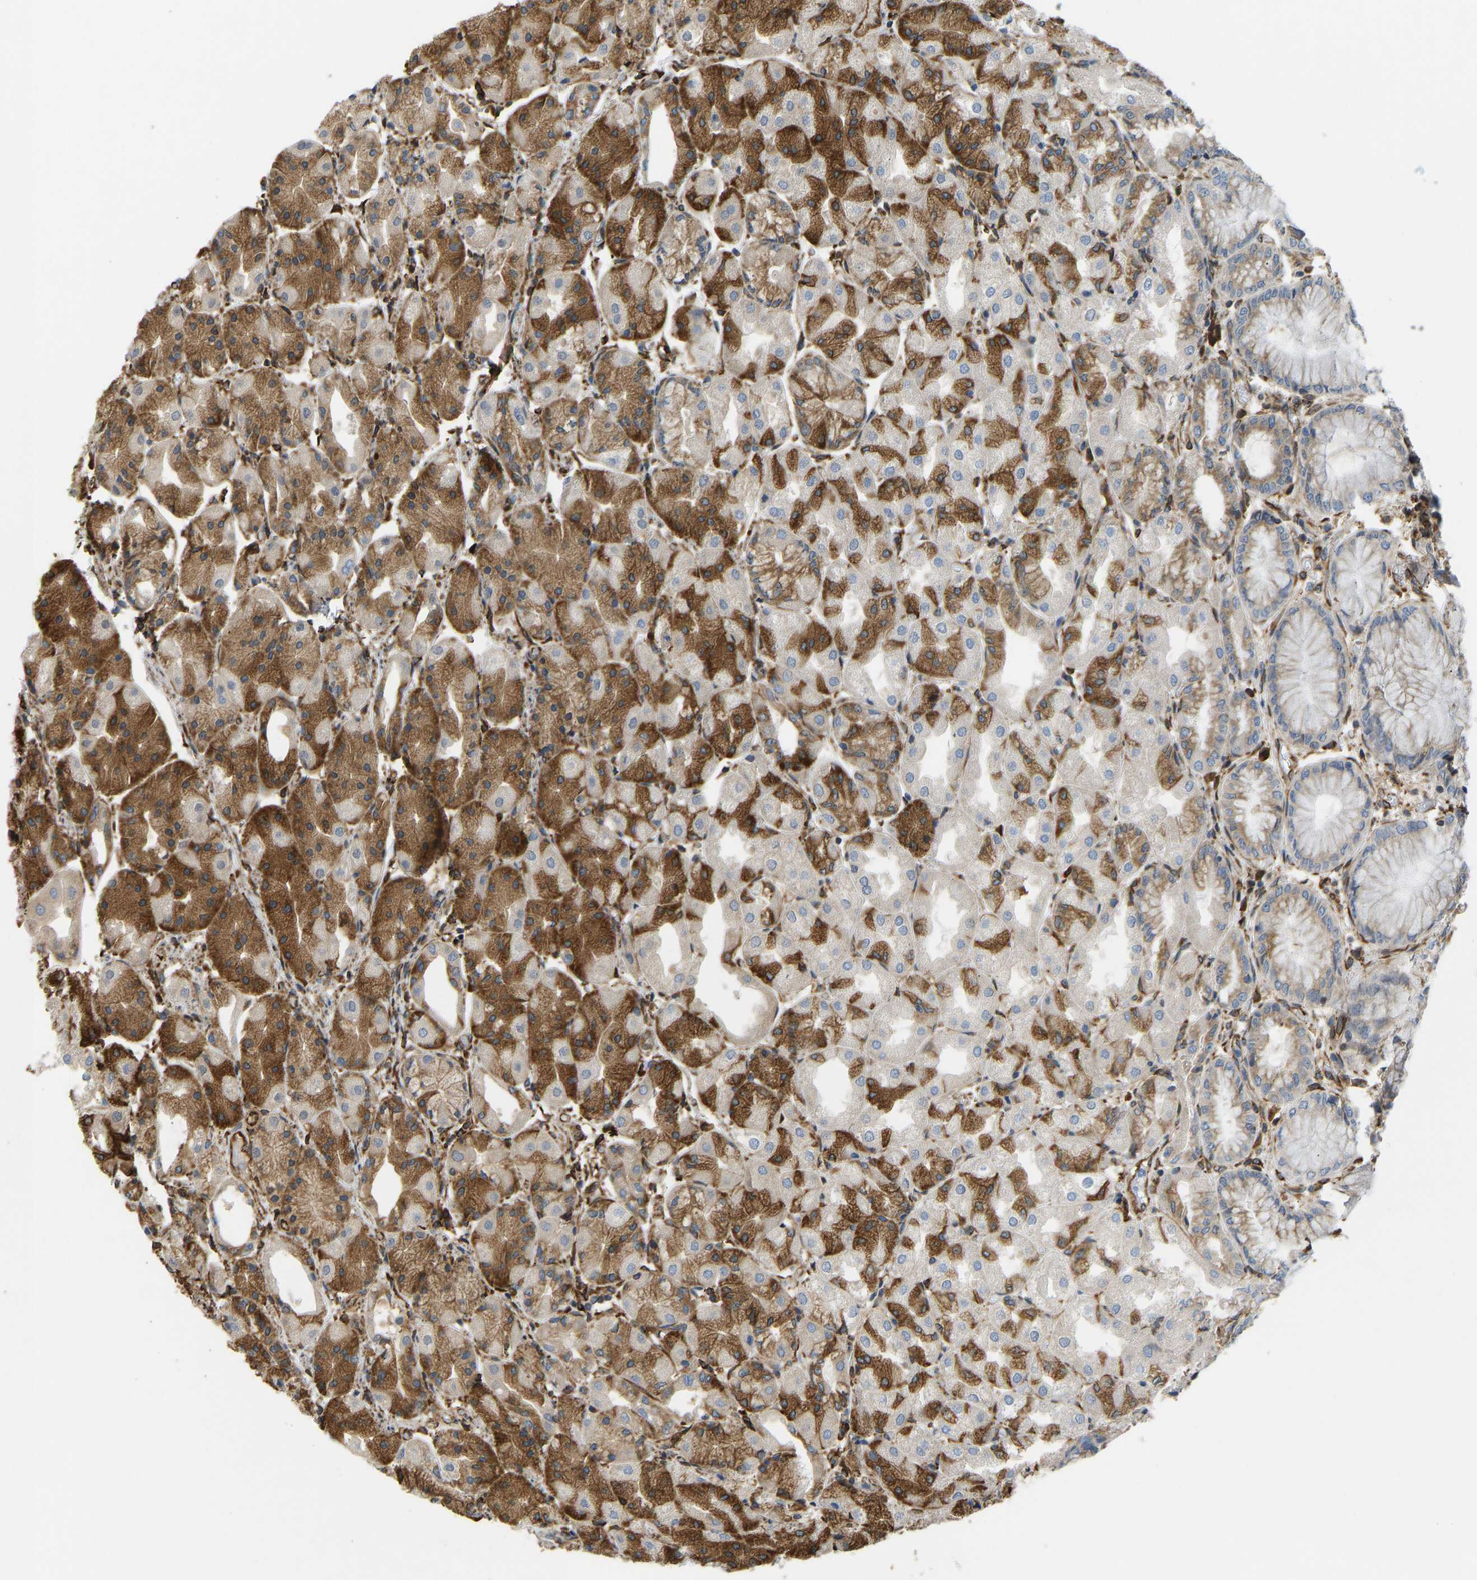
{"staining": {"intensity": "moderate", "quantity": ">75%", "location": "cytoplasmic/membranous"}, "tissue": "stomach", "cell_type": "Glandular cells", "image_type": "normal", "snomed": [{"axis": "morphology", "description": "Normal tissue, NOS"}, {"axis": "topography", "description": "Stomach, upper"}], "caption": "Protein expression analysis of unremarkable stomach reveals moderate cytoplasmic/membranous positivity in approximately >75% of glandular cells.", "gene": "BEX3", "patient": {"sex": "male", "age": 72}}